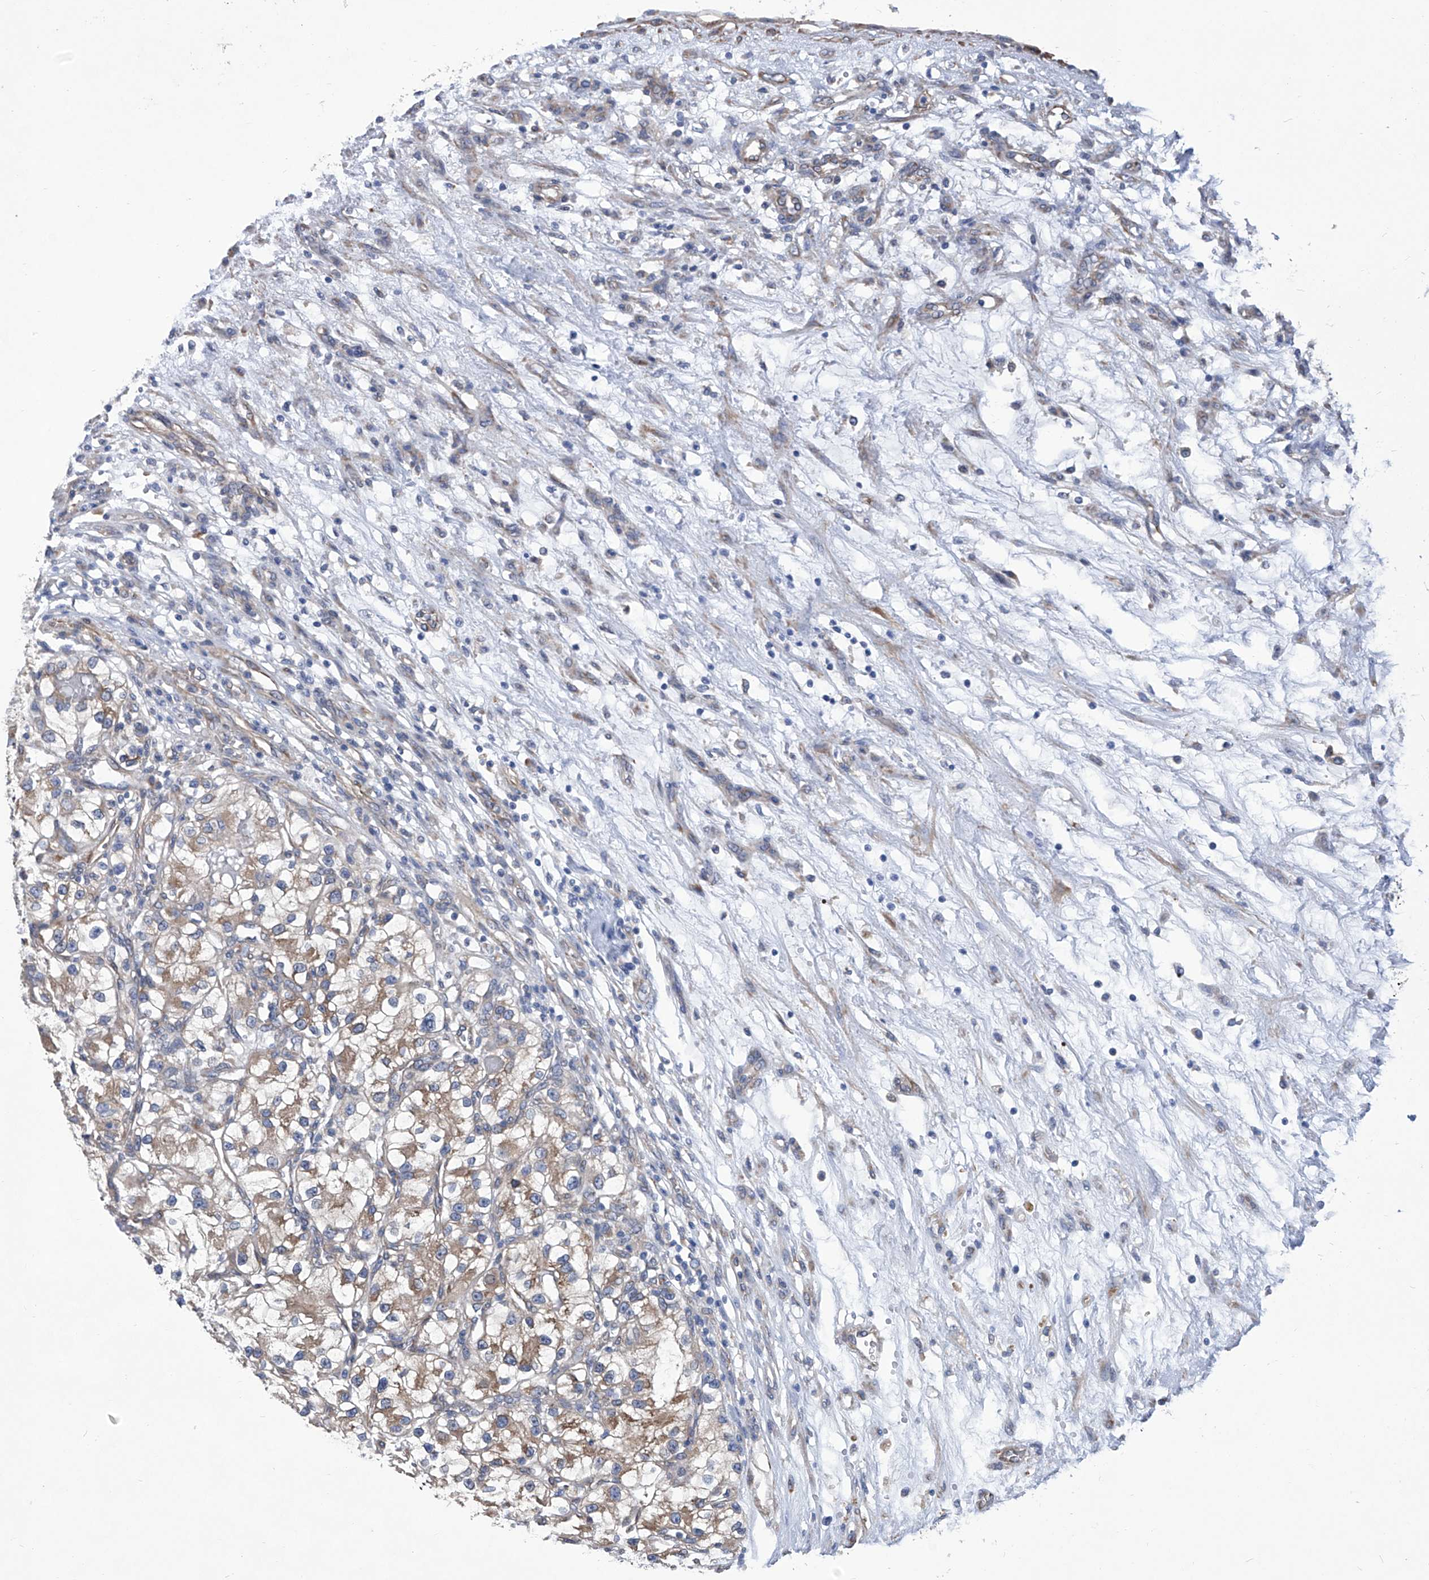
{"staining": {"intensity": "weak", "quantity": ">75%", "location": "cytoplasmic/membranous"}, "tissue": "renal cancer", "cell_type": "Tumor cells", "image_type": "cancer", "snomed": [{"axis": "morphology", "description": "Adenocarcinoma, NOS"}, {"axis": "topography", "description": "Kidney"}], "caption": "DAB (3,3'-diaminobenzidine) immunohistochemical staining of adenocarcinoma (renal) demonstrates weak cytoplasmic/membranous protein positivity in about >75% of tumor cells.", "gene": "SMS", "patient": {"sex": "female", "age": 57}}